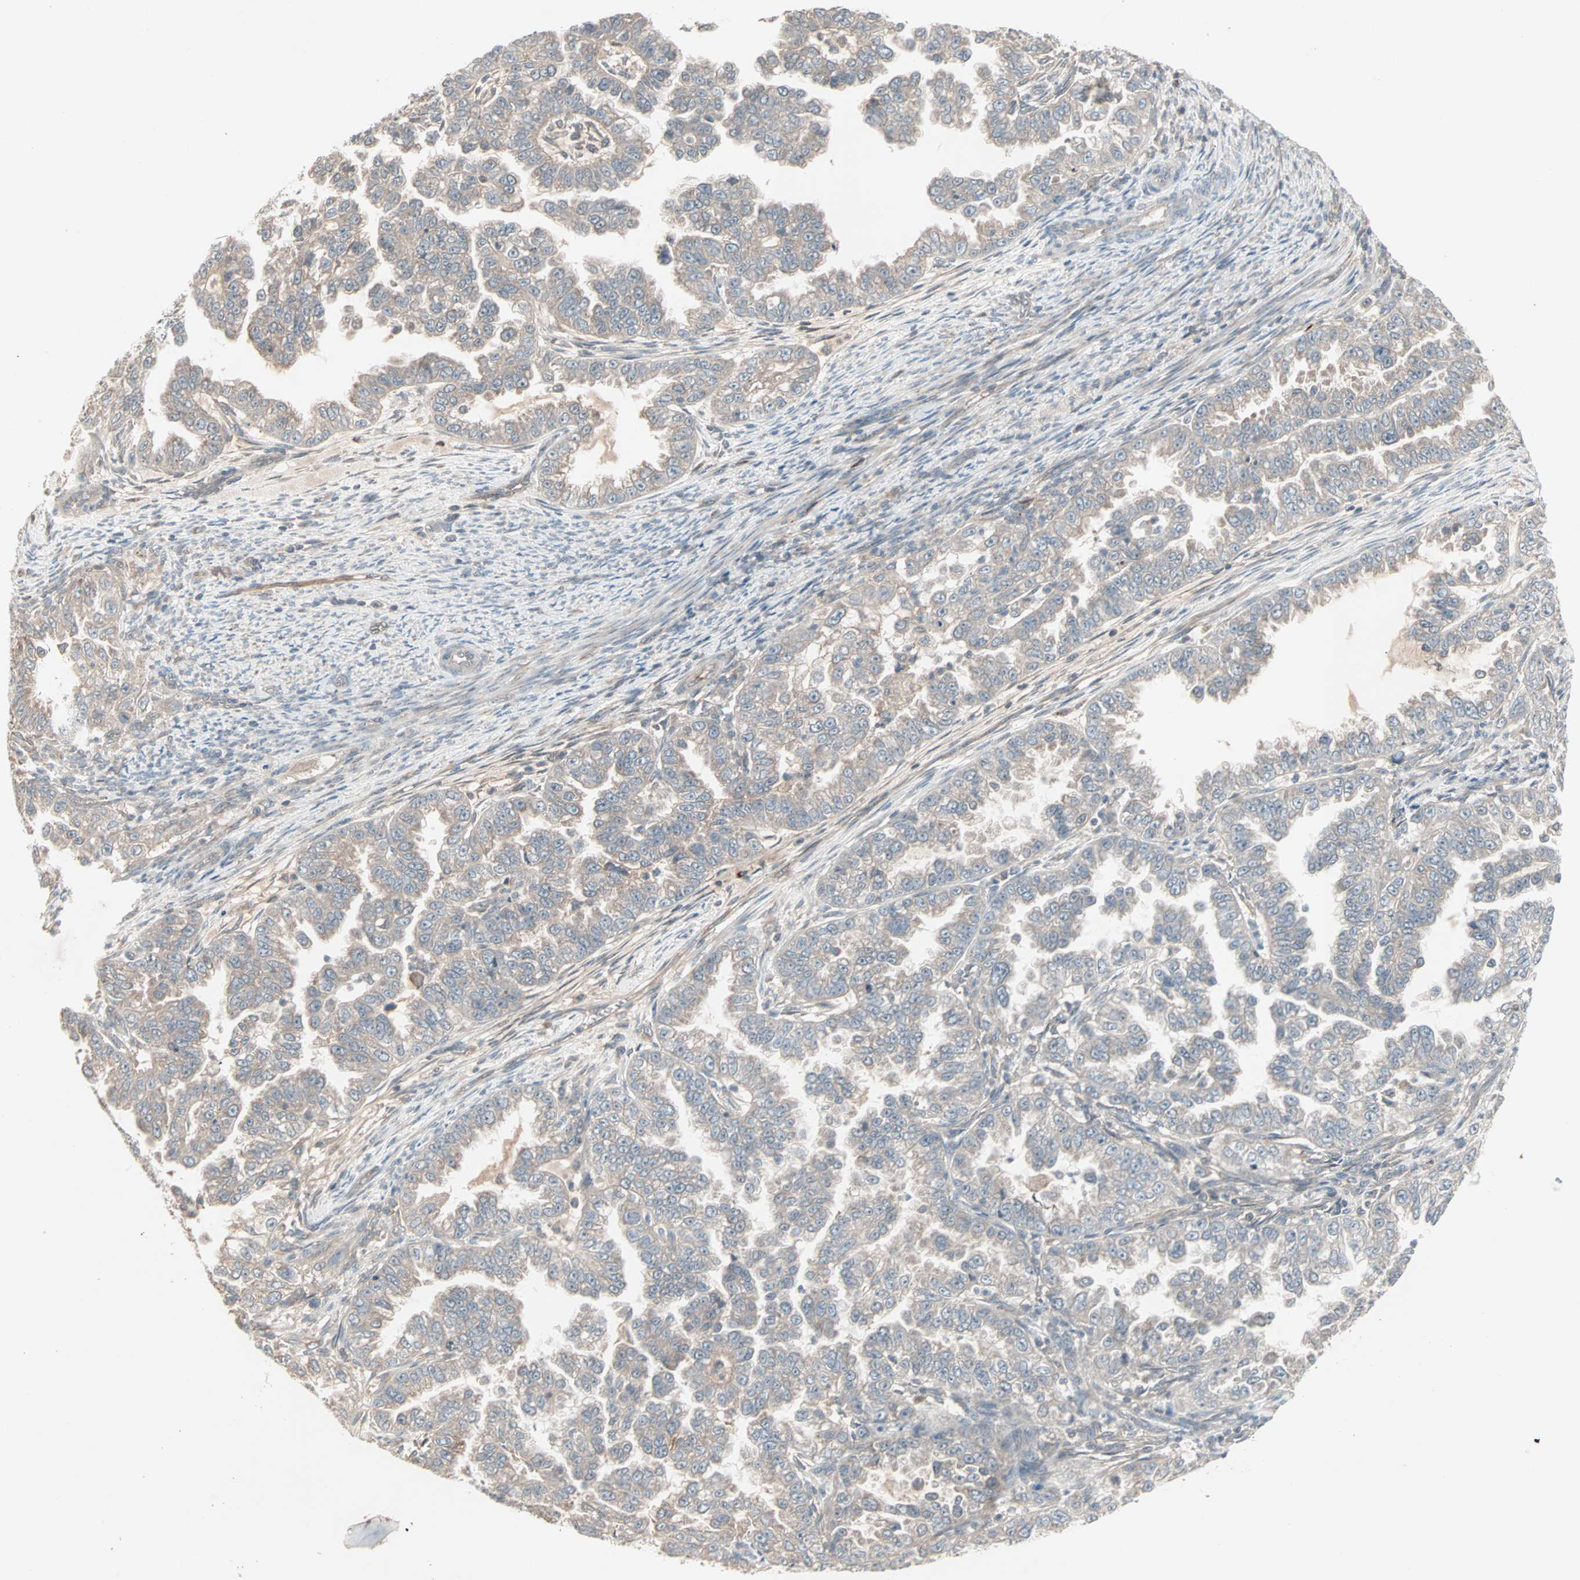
{"staining": {"intensity": "weak", "quantity": "25%-75%", "location": "cytoplasmic/membranous"}, "tissue": "endometrial cancer", "cell_type": "Tumor cells", "image_type": "cancer", "snomed": [{"axis": "morphology", "description": "Adenocarcinoma, NOS"}, {"axis": "topography", "description": "Endometrium"}], "caption": "Protein positivity by immunohistochemistry (IHC) exhibits weak cytoplasmic/membranous expression in approximately 25%-75% of tumor cells in adenocarcinoma (endometrial).", "gene": "JMJD7-PLA2G4B", "patient": {"sex": "female", "age": 85}}